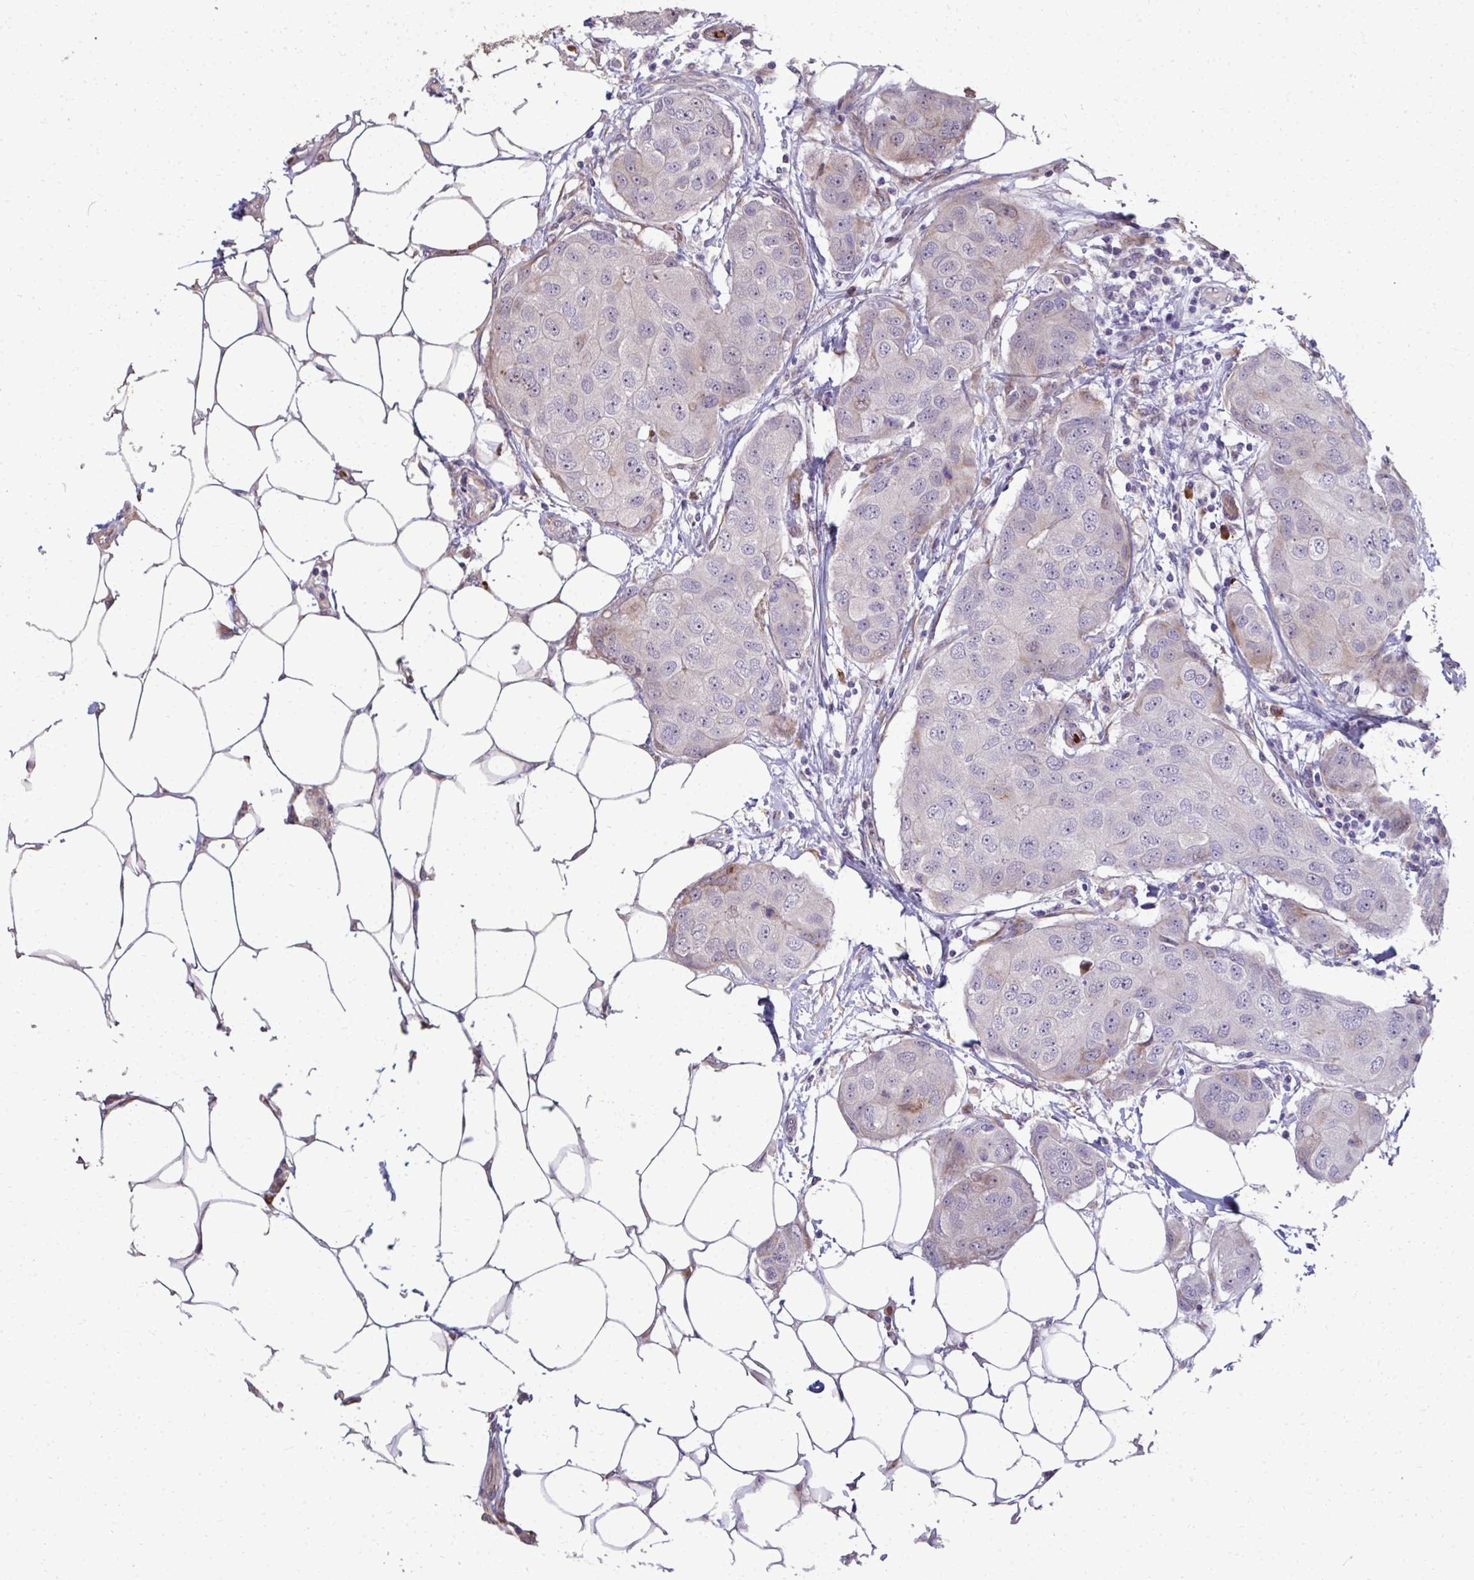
{"staining": {"intensity": "weak", "quantity": "<25%", "location": "cytoplasmic/membranous"}, "tissue": "breast cancer", "cell_type": "Tumor cells", "image_type": "cancer", "snomed": [{"axis": "morphology", "description": "Duct carcinoma"}, {"axis": "topography", "description": "Breast"}, {"axis": "topography", "description": "Lymph node"}], "caption": "This photomicrograph is of breast cancer stained with immunohistochemistry (IHC) to label a protein in brown with the nuclei are counter-stained blue. There is no staining in tumor cells.", "gene": "FIBCD1", "patient": {"sex": "female", "age": 80}}